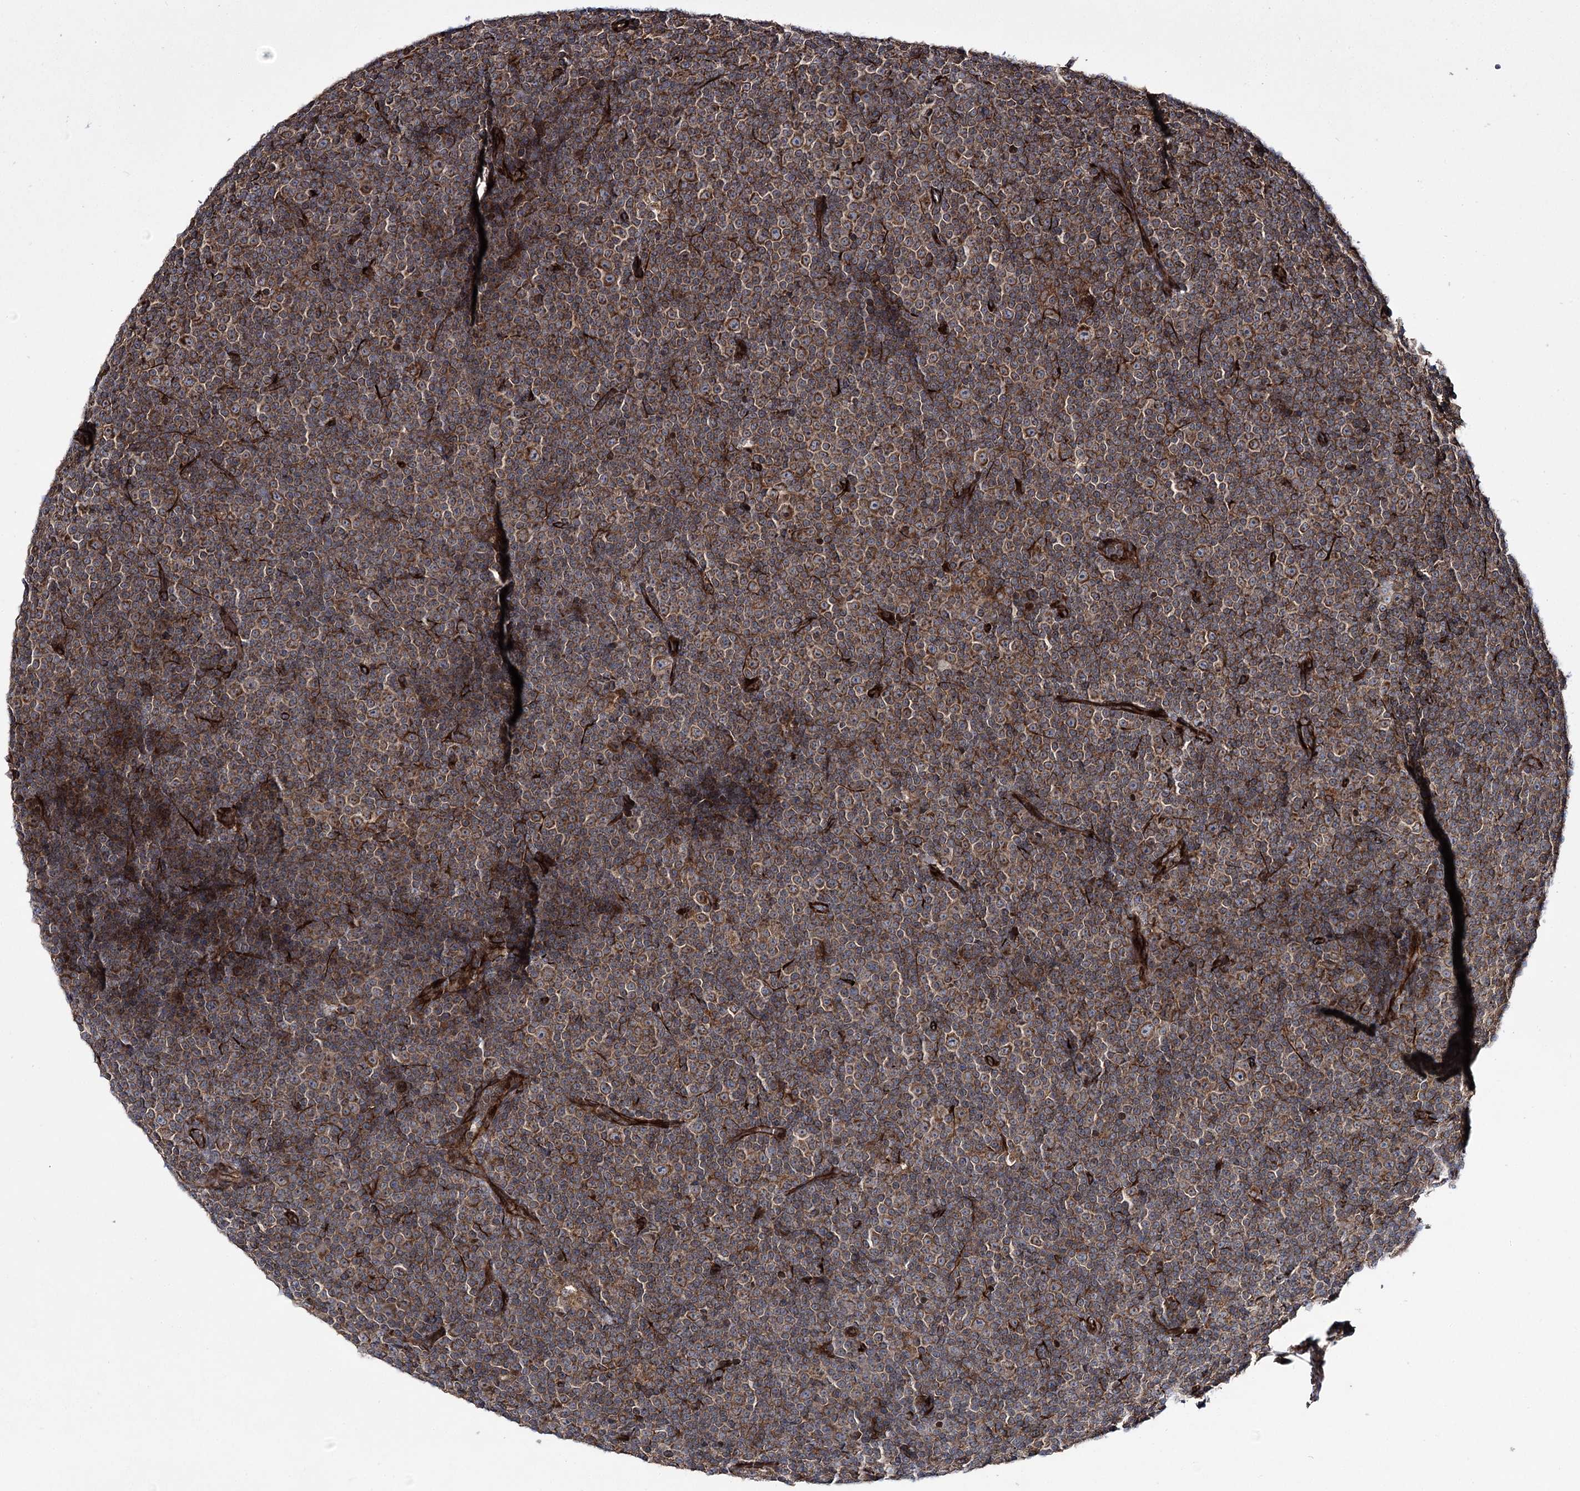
{"staining": {"intensity": "moderate", "quantity": ">75%", "location": "cytoplasmic/membranous"}, "tissue": "lymphoma", "cell_type": "Tumor cells", "image_type": "cancer", "snomed": [{"axis": "morphology", "description": "Malignant lymphoma, non-Hodgkin's type, Low grade"}, {"axis": "topography", "description": "Lymph node"}], "caption": "Immunohistochemical staining of low-grade malignant lymphoma, non-Hodgkin's type reveals medium levels of moderate cytoplasmic/membranous positivity in about >75% of tumor cells. Nuclei are stained in blue.", "gene": "HECTD2", "patient": {"sex": "female", "age": 67}}